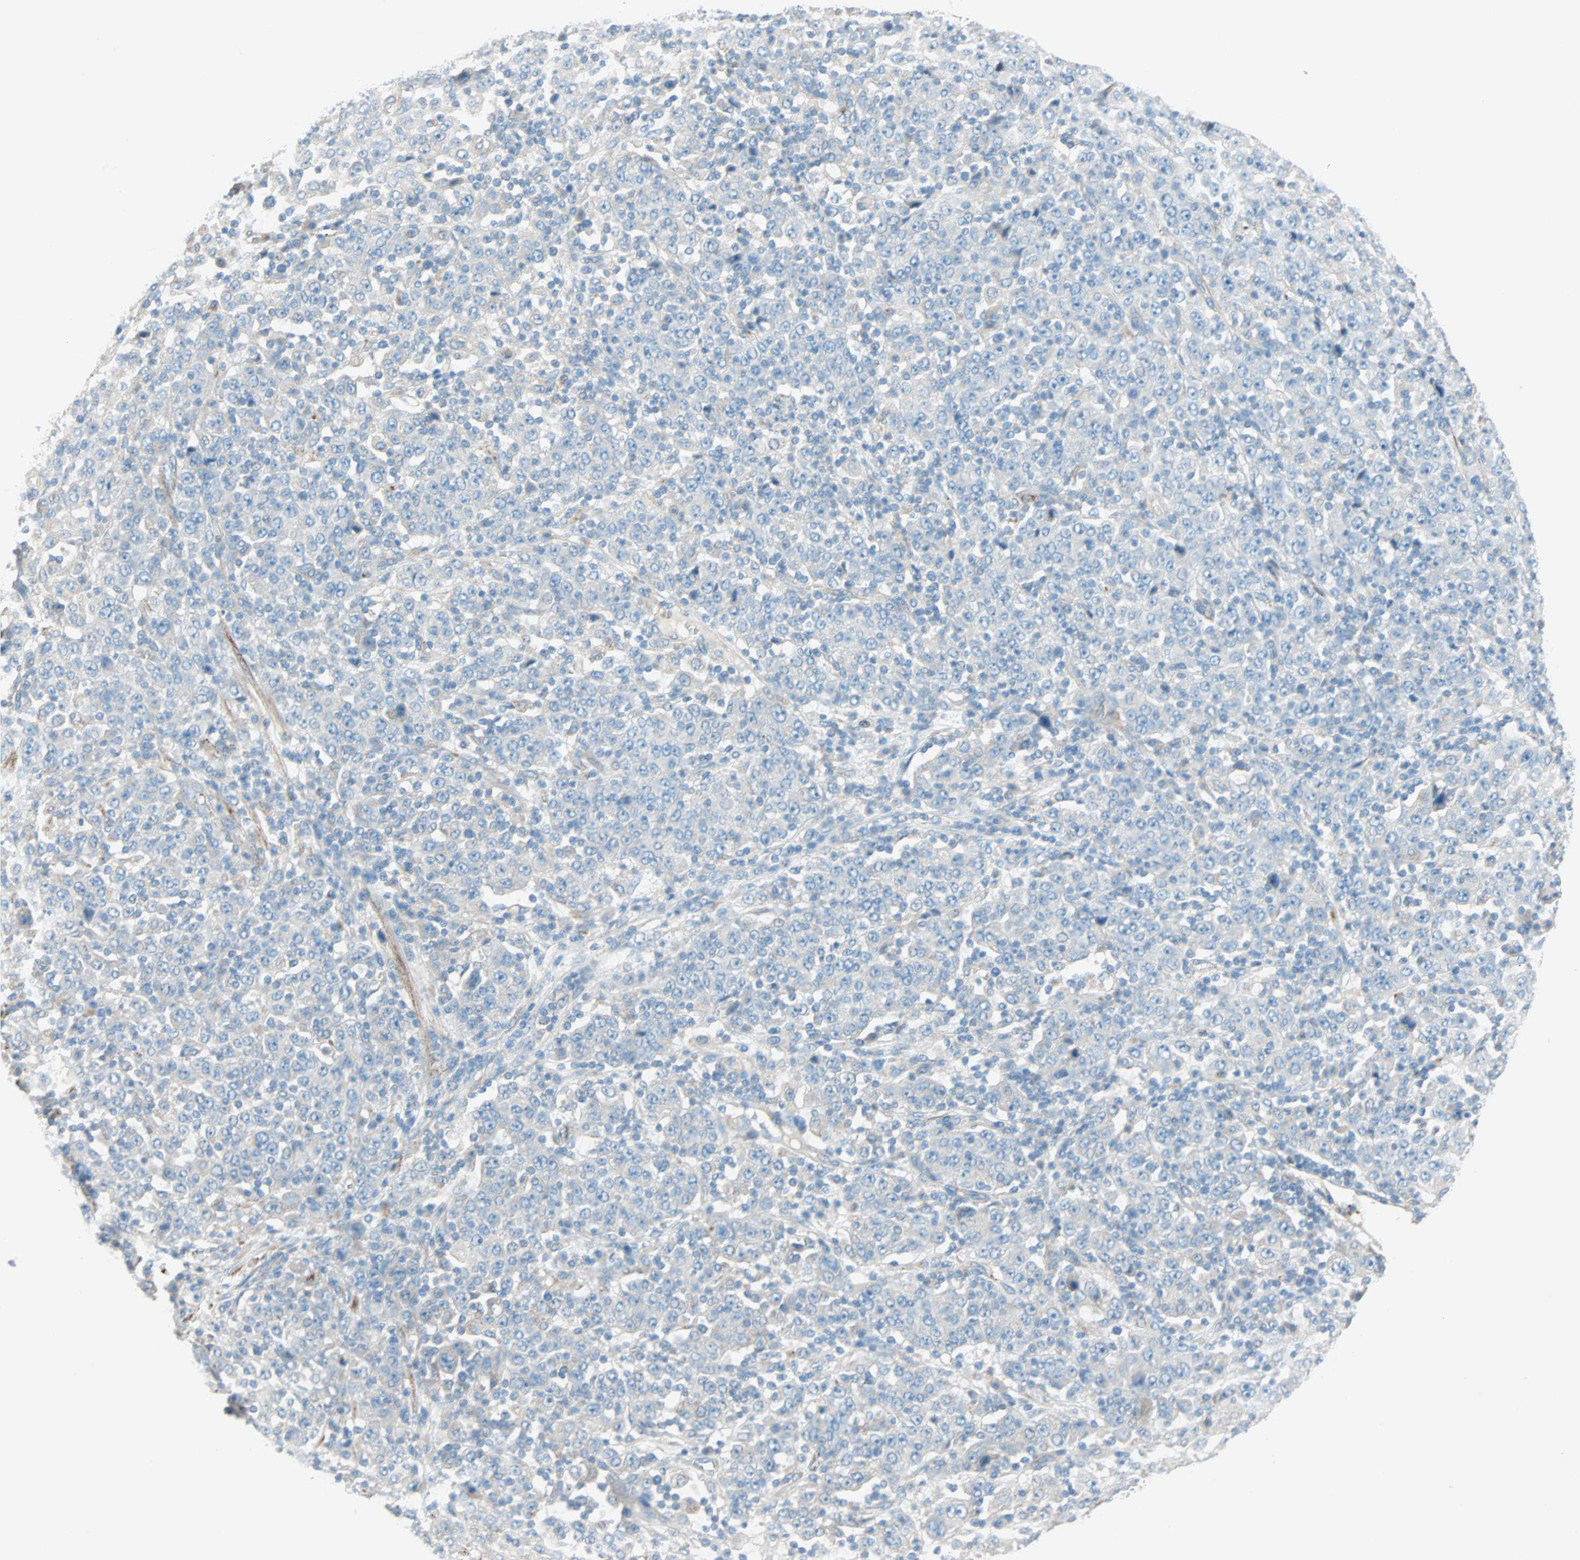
{"staining": {"intensity": "weak", "quantity": ">75%", "location": "cytoplasmic/membranous"}, "tissue": "stomach cancer", "cell_type": "Tumor cells", "image_type": "cancer", "snomed": [{"axis": "morphology", "description": "Normal tissue, NOS"}, {"axis": "morphology", "description": "Adenocarcinoma, NOS"}, {"axis": "topography", "description": "Stomach, upper"}, {"axis": "topography", "description": "Stomach"}], "caption": "Weak cytoplasmic/membranous staining for a protein is seen in about >75% of tumor cells of stomach cancer (adenocarcinoma) using IHC.", "gene": "LY6G6F", "patient": {"sex": "male", "age": 59}}